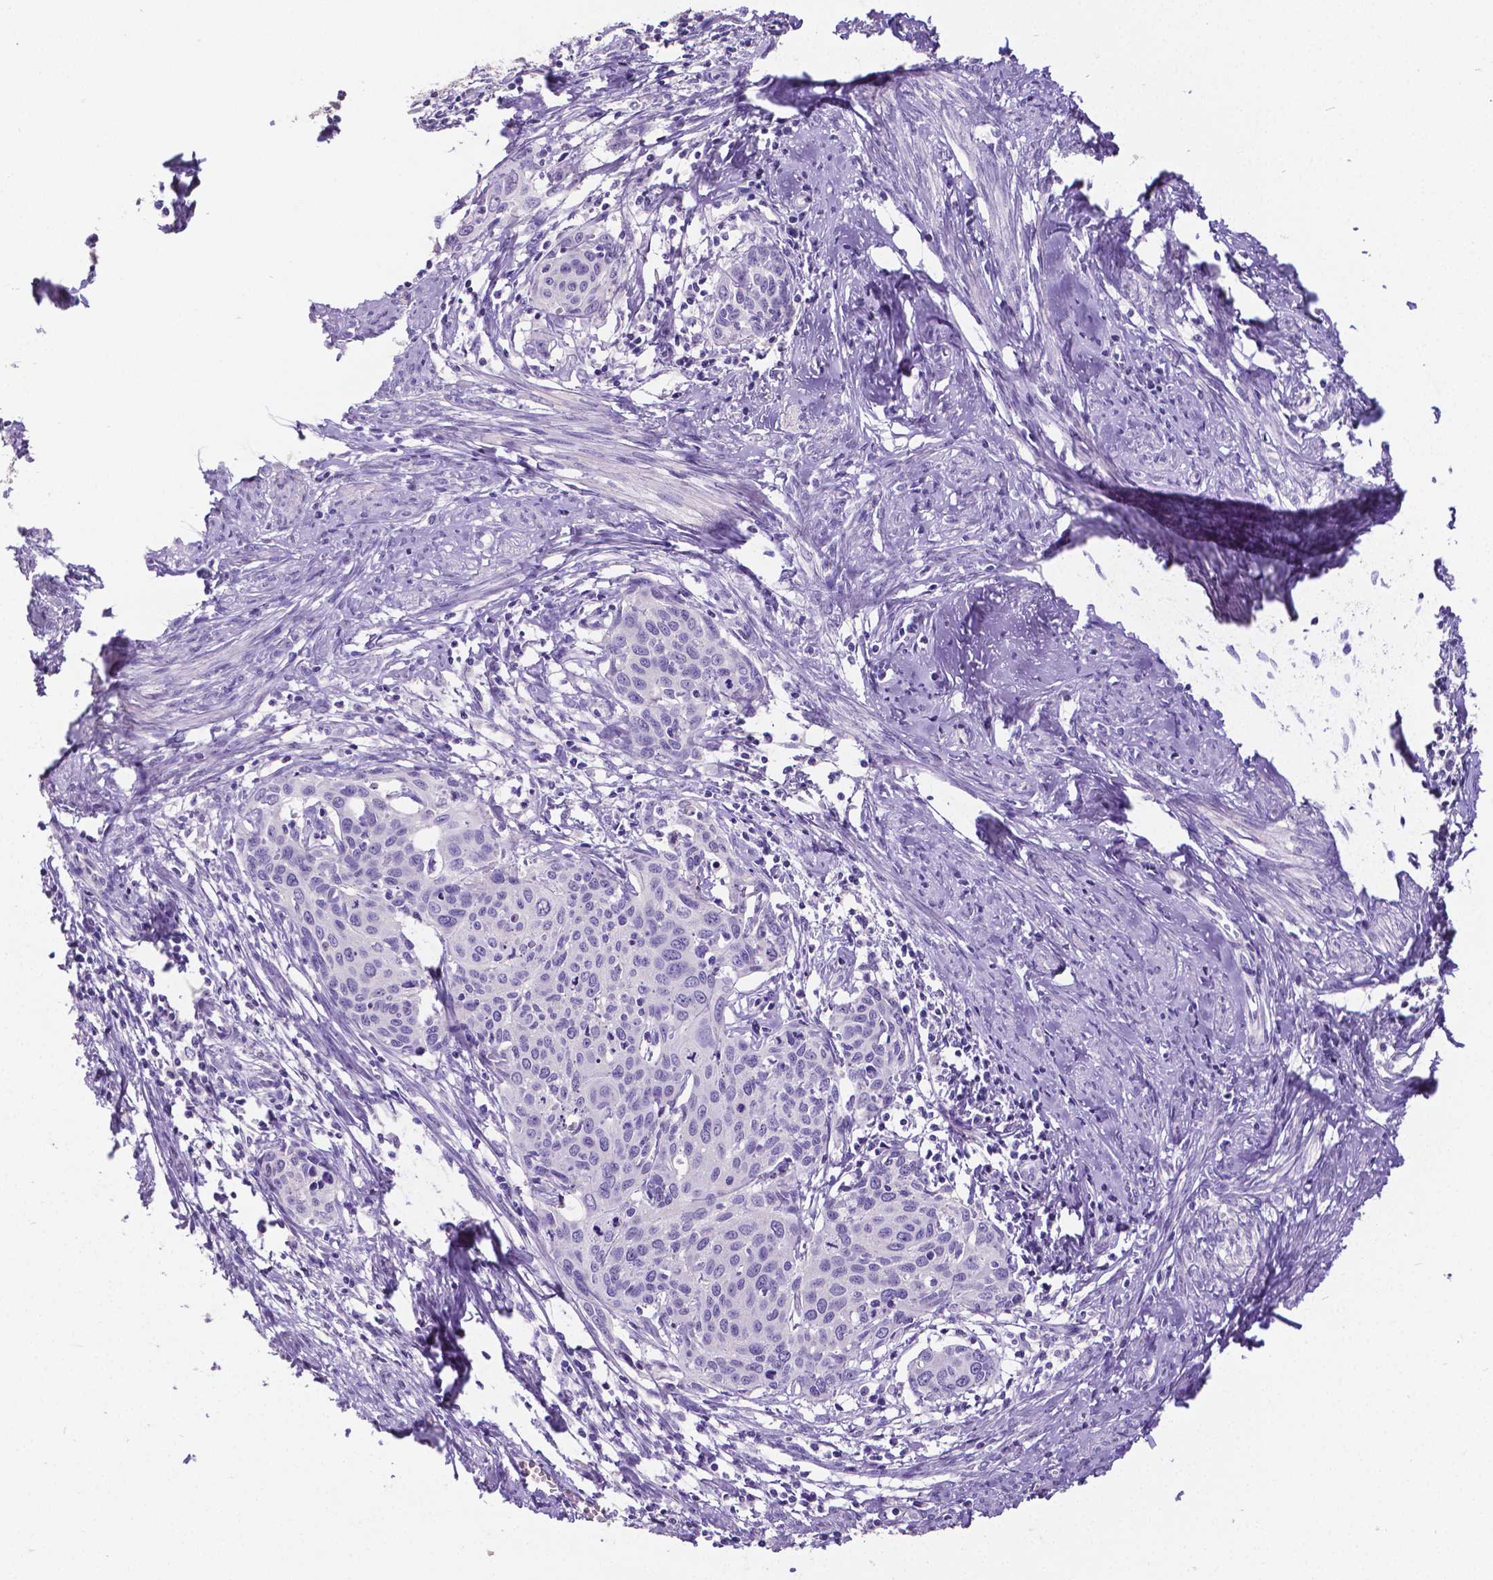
{"staining": {"intensity": "negative", "quantity": "none", "location": "none"}, "tissue": "cervical cancer", "cell_type": "Tumor cells", "image_type": "cancer", "snomed": [{"axis": "morphology", "description": "Squamous cell carcinoma, NOS"}, {"axis": "topography", "description": "Cervix"}], "caption": "There is no significant staining in tumor cells of cervical cancer (squamous cell carcinoma).", "gene": "SATB2", "patient": {"sex": "female", "age": 62}}